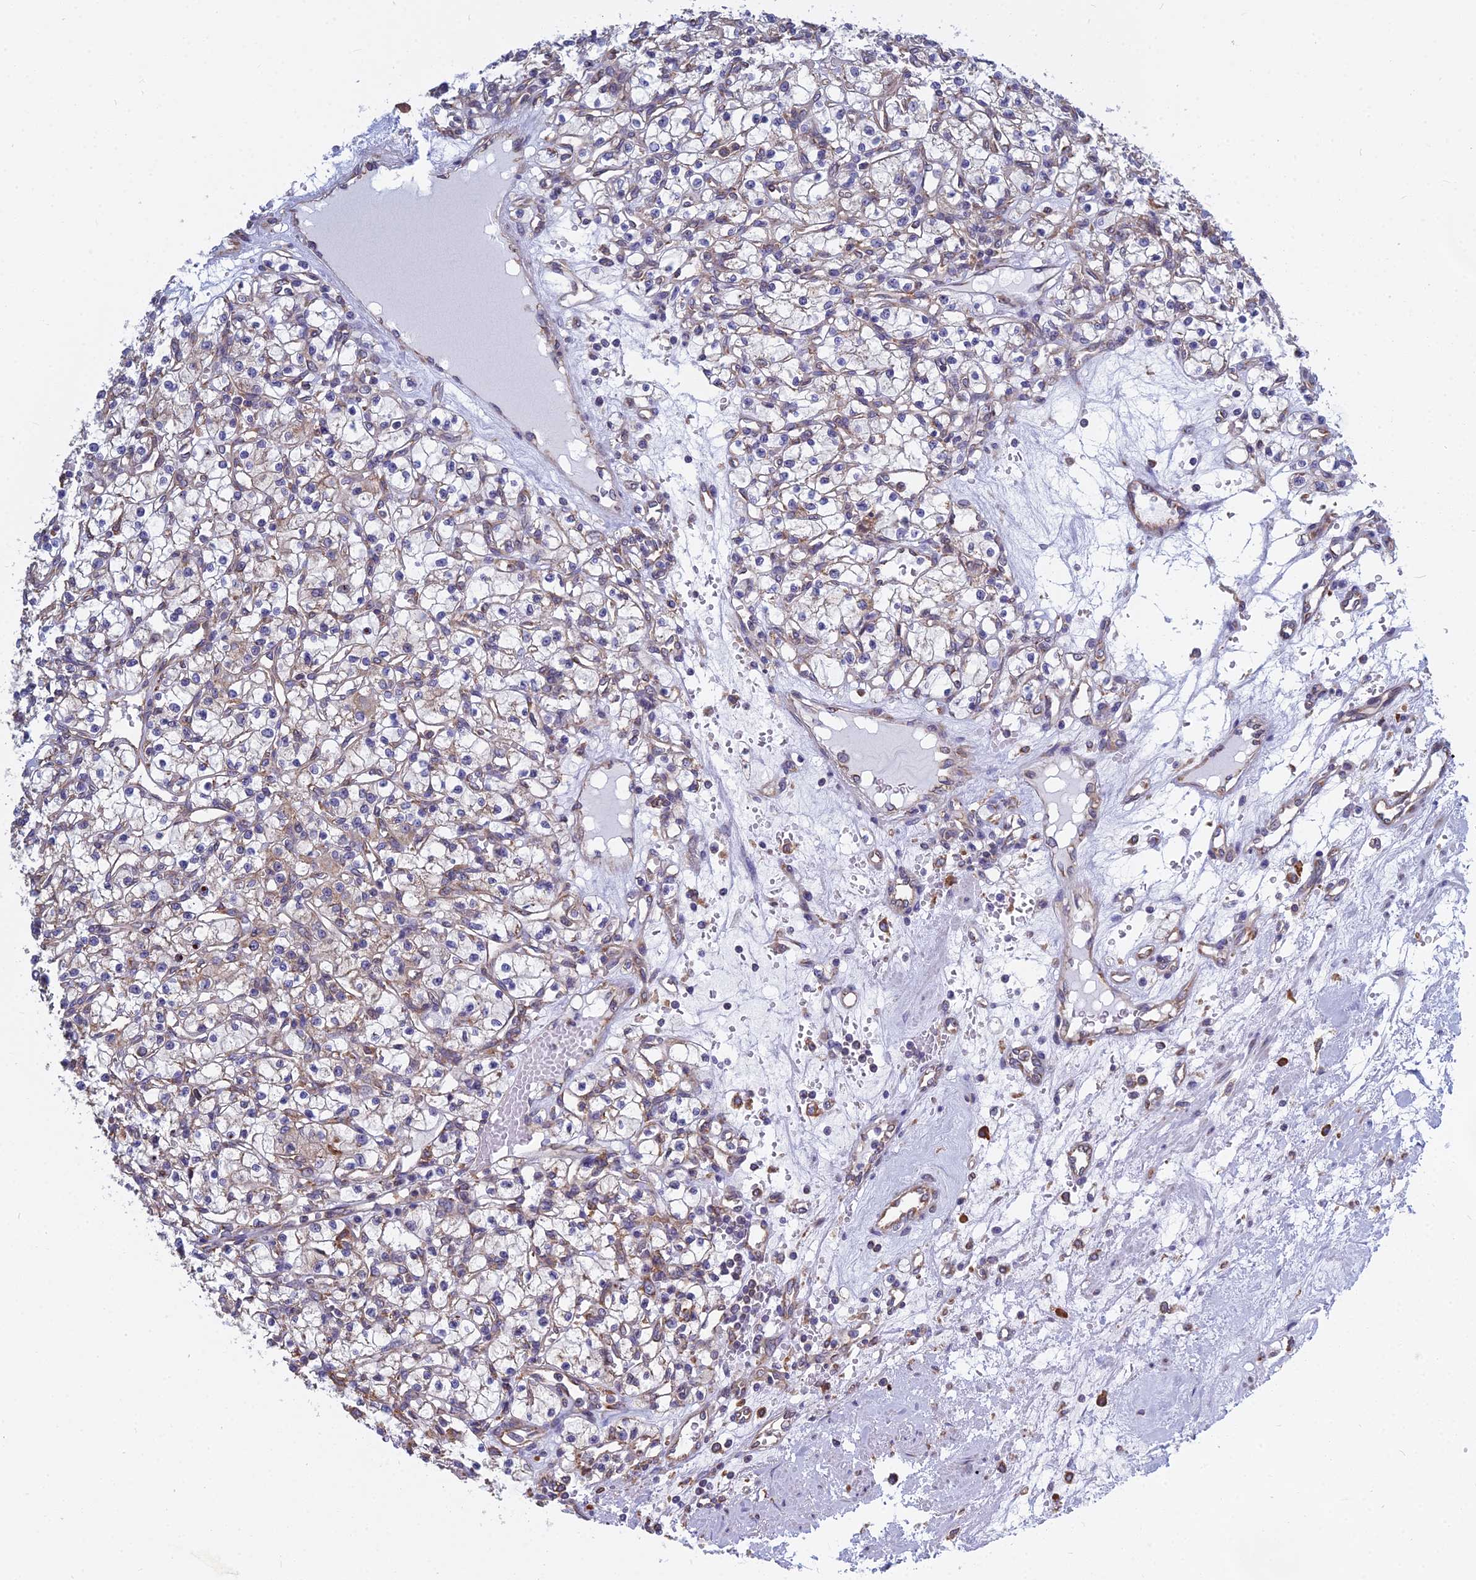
{"staining": {"intensity": "moderate", "quantity": "<25%", "location": "cytoplasmic/membranous"}, "tissue": "renal cancer", "cell_type": "Tumor cells", "image_type": "cancer", "snomed": [{"axis": "morphology", "description": "Adenocarcinoma, NOS"}, {"axis": "topography", "description": "Kidney"}], "caption": "Renal cancer (adenocarcinoma) stained with a protein marker displays moderate staining in tumor cells.", "gene": "KIAA1143", "patient": {"sex": "female", "age": 59}}